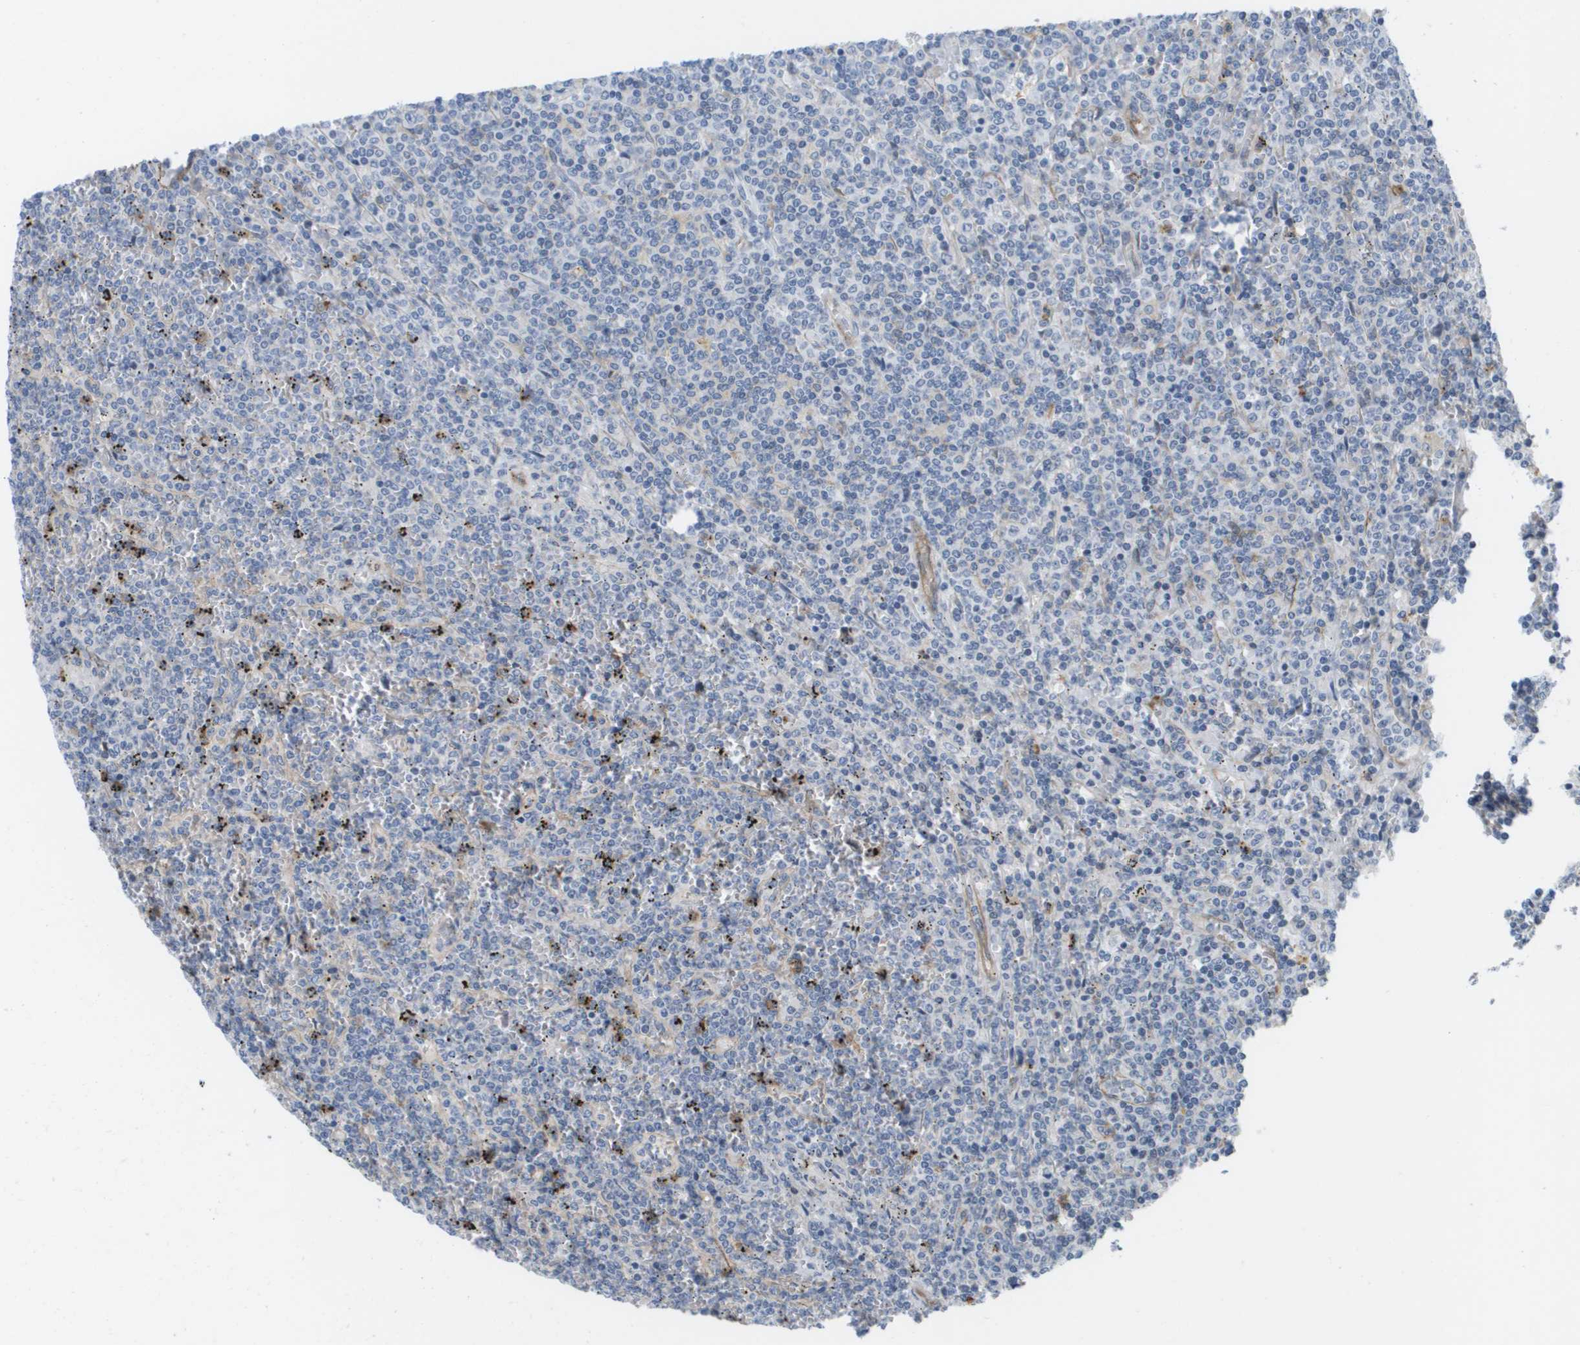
{"staining": {"intensity": "negative", "quantity": "none", "location": "none"}, "tissue": "lymphoma", "cell_type": "Tumor cells", "image_type": "cancer", "snomed": [{"axis": "morphology", "description": "Malignant lymphoma, non-Hodgkin's type, Low grade"}, {"axis": "topography", "description": "Spleen"}], "caption": "Immunohistochemistry (IHC) micrograph of neoplastic tissue: malignant lymphoma, non-Hodgkin's type (low-grade) stained with DAB (3,3'-diaminobenzidine) exhibits no significant protein positivity in tumor cells.", "gene": "MARCHF8", "patient": {"sex": "female", "age": 19}}